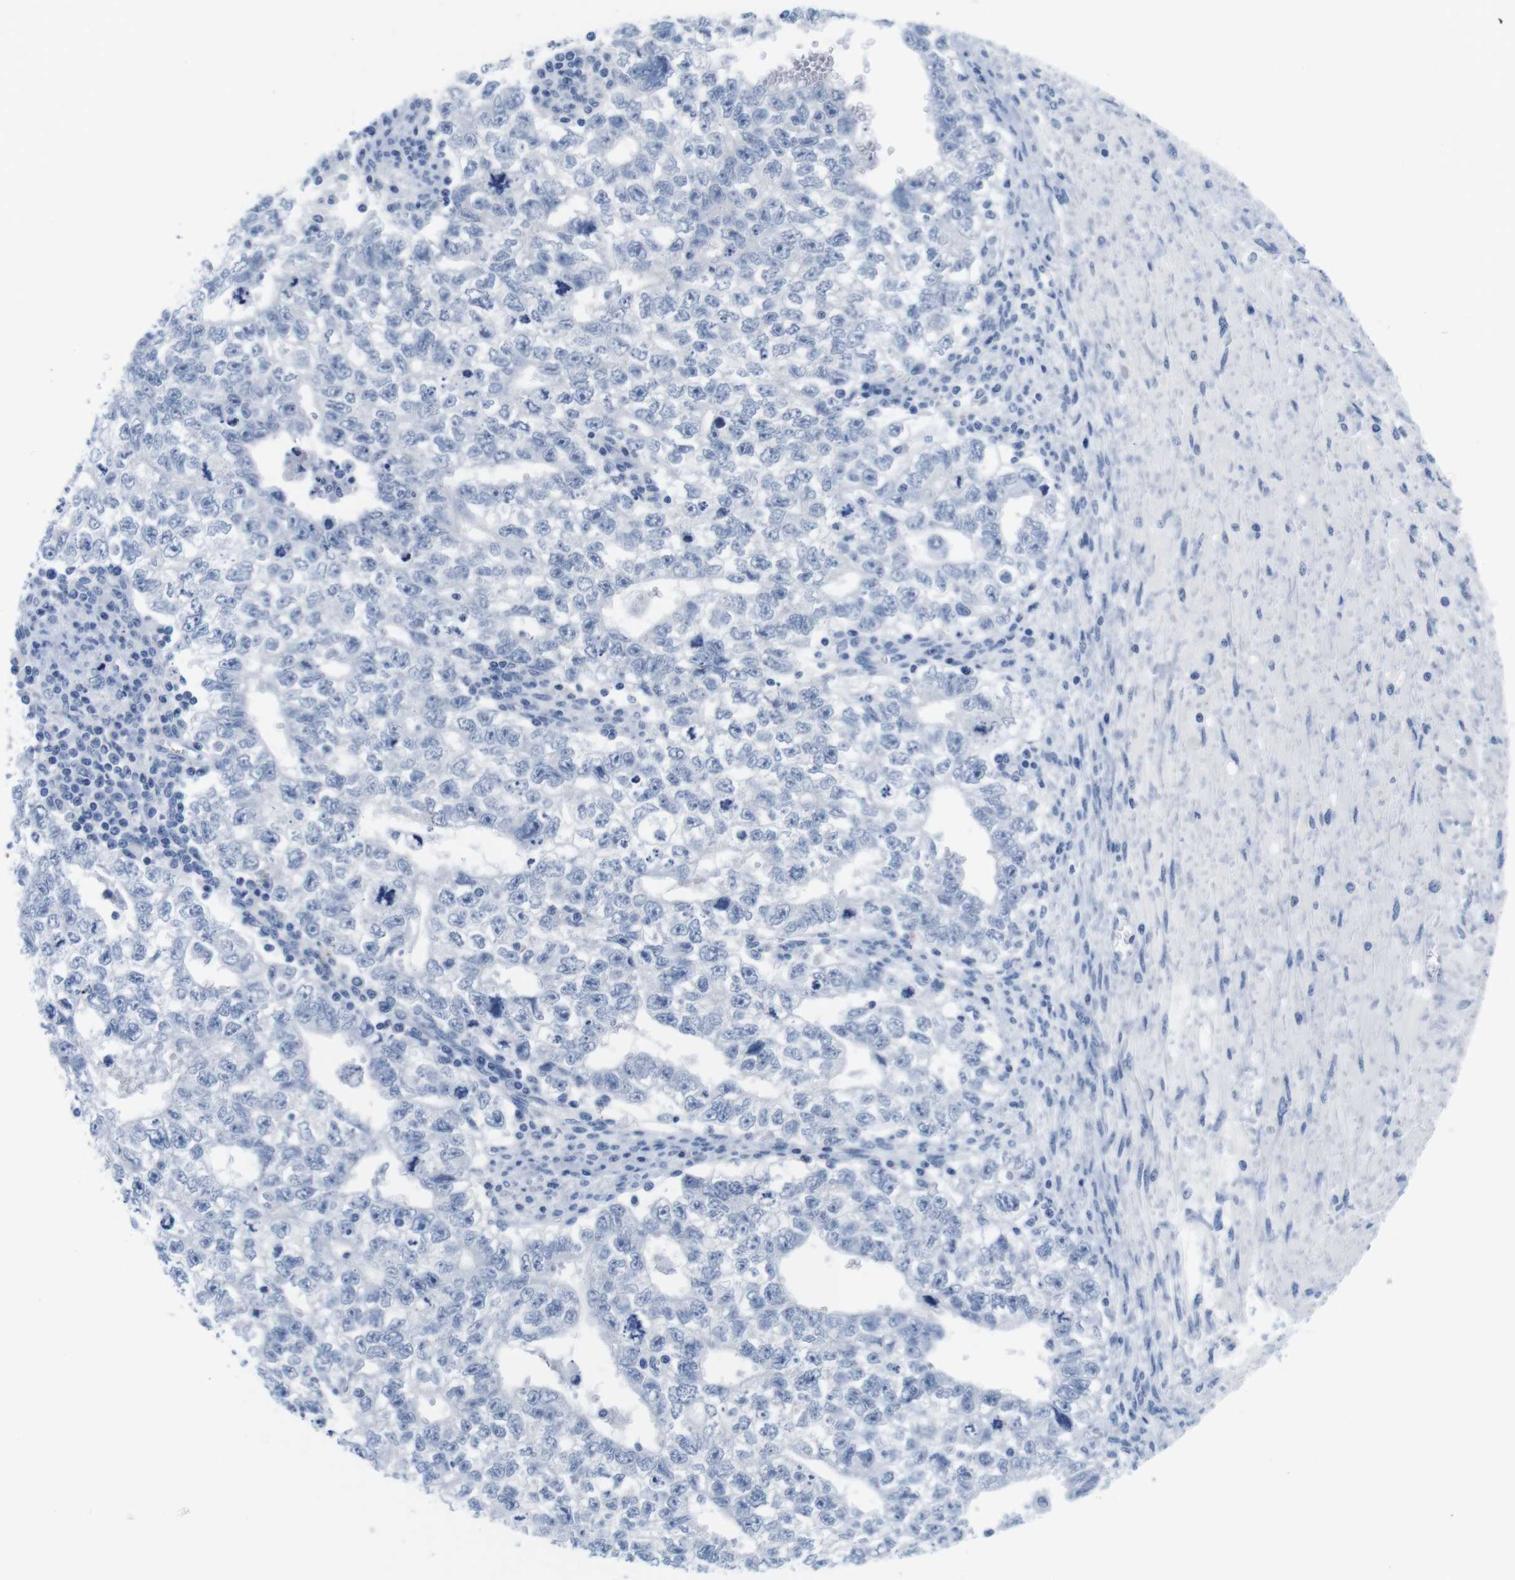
{"staining": {"intensity": "negative", "quantity": "none", "location": "none"}, "tissue": "testis cancer", "cell_type": "Tumor cells", "image_type": "cancer", "snomed": [{"axis": "morphology", "description": "Seminoma, NOS"}, {"axis": "morphology", "description": "Carcinoma, Embryonal, NOS"}, {"axis": "topography", "description": "Testis"}], "caption": "Image shows no significant protein staining in tumor cells of testis seminoma.", "gene": "MAP6", "patient": {"sex": "male", "age": 38}}